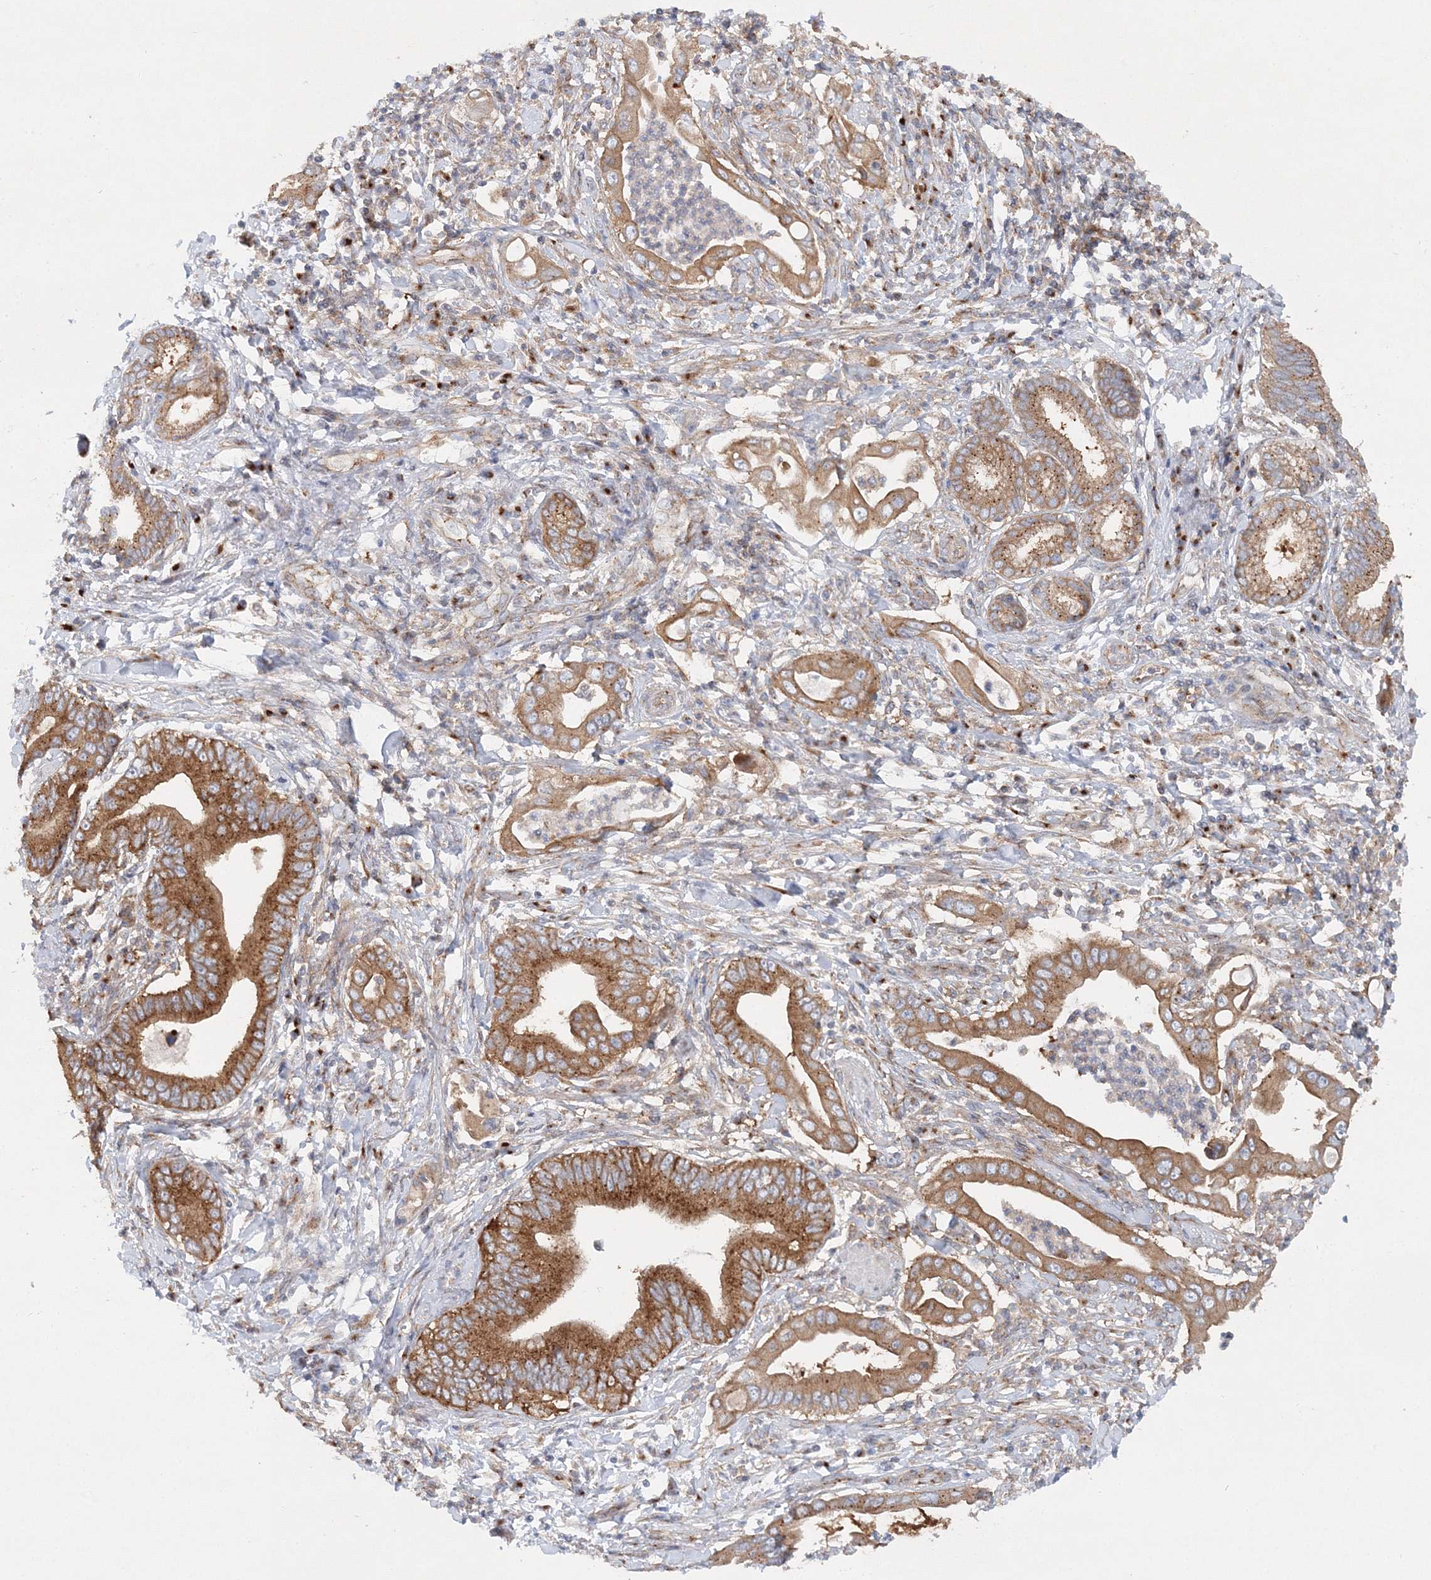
{"staining": {"intensity": "strong", "quantity": ">75%", "location": "cytoplasmic/membranous"}, "tissue": "pancreatic cancer", "cell_type": "Tumor cells", "image_type": "cancer", "snomed": [{"axis": "morphology", "description": "Adenocarcinoma, NOS"}, {"axis": "topography", "description": "Pancreas"}], "caption": "The histopathology image demonstrates immunohistochemical staining of pancreatic cancer (adenocarcinoma). There is strong cytoplasmic/membranous staining is present in about >75% of tumor cells. Using DAB (brown) and hematoxylin (blue) stains, captured at high magnification using brightfield microscopy.", "gene": "SEC23IP", "patient": {"sex": "male", "age": 78}}